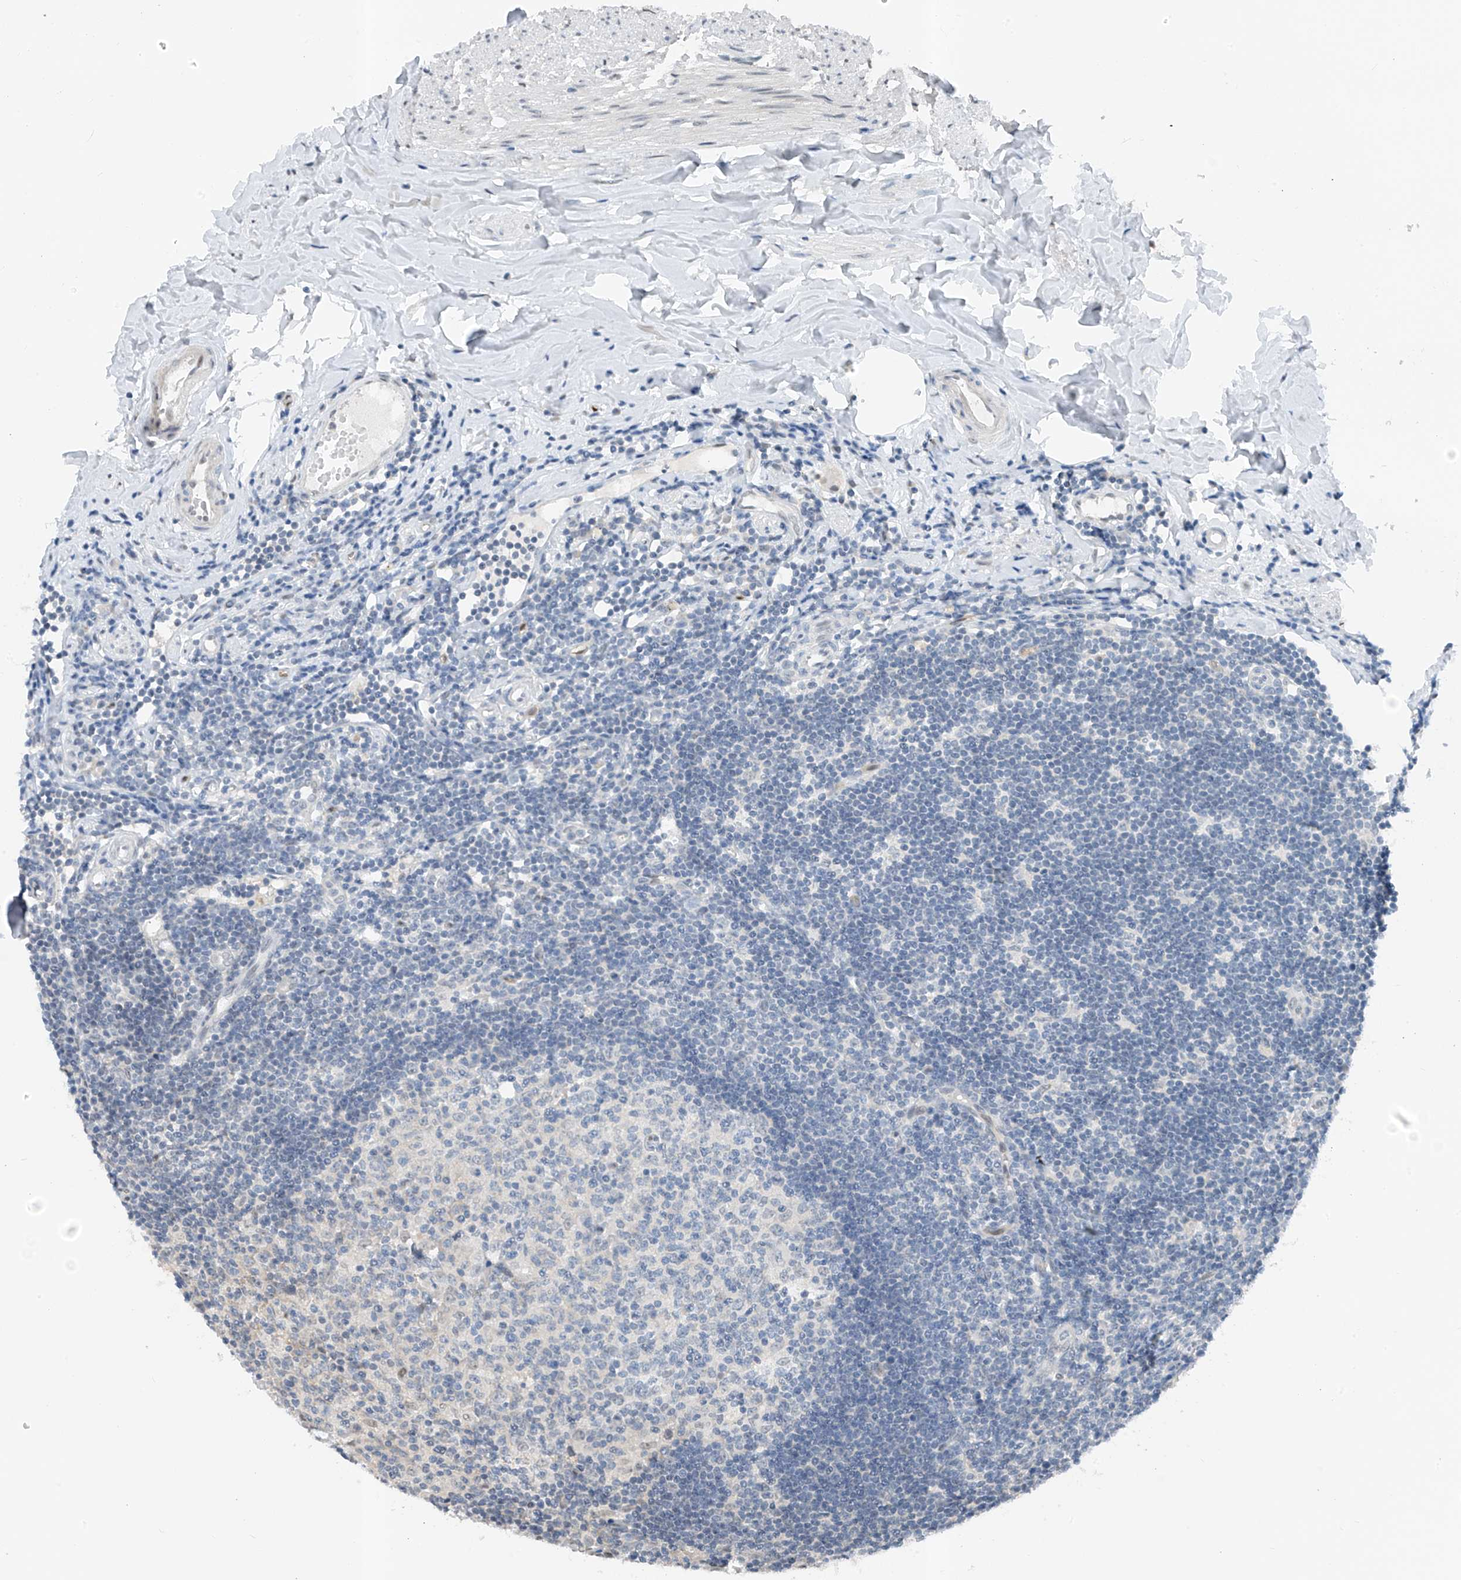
{"staining": {"intensity": "negative", "quantity": "none", "location": "none"}, "tissue": "appendix", "cell_type": "Glandular cells", "image_type": "normal", "snomed": [{"axis": "morphology", "description": "Normal tissue, NOS"}, {"axis": "topography", "description": "Appendix"}], "caption": "High power microscopy image of an IHC histopathology image of normal appendix, revealing no significant expression in glandular cells.", "gene": "RBP7", "patient": {"sex": "female", "age": 54}}